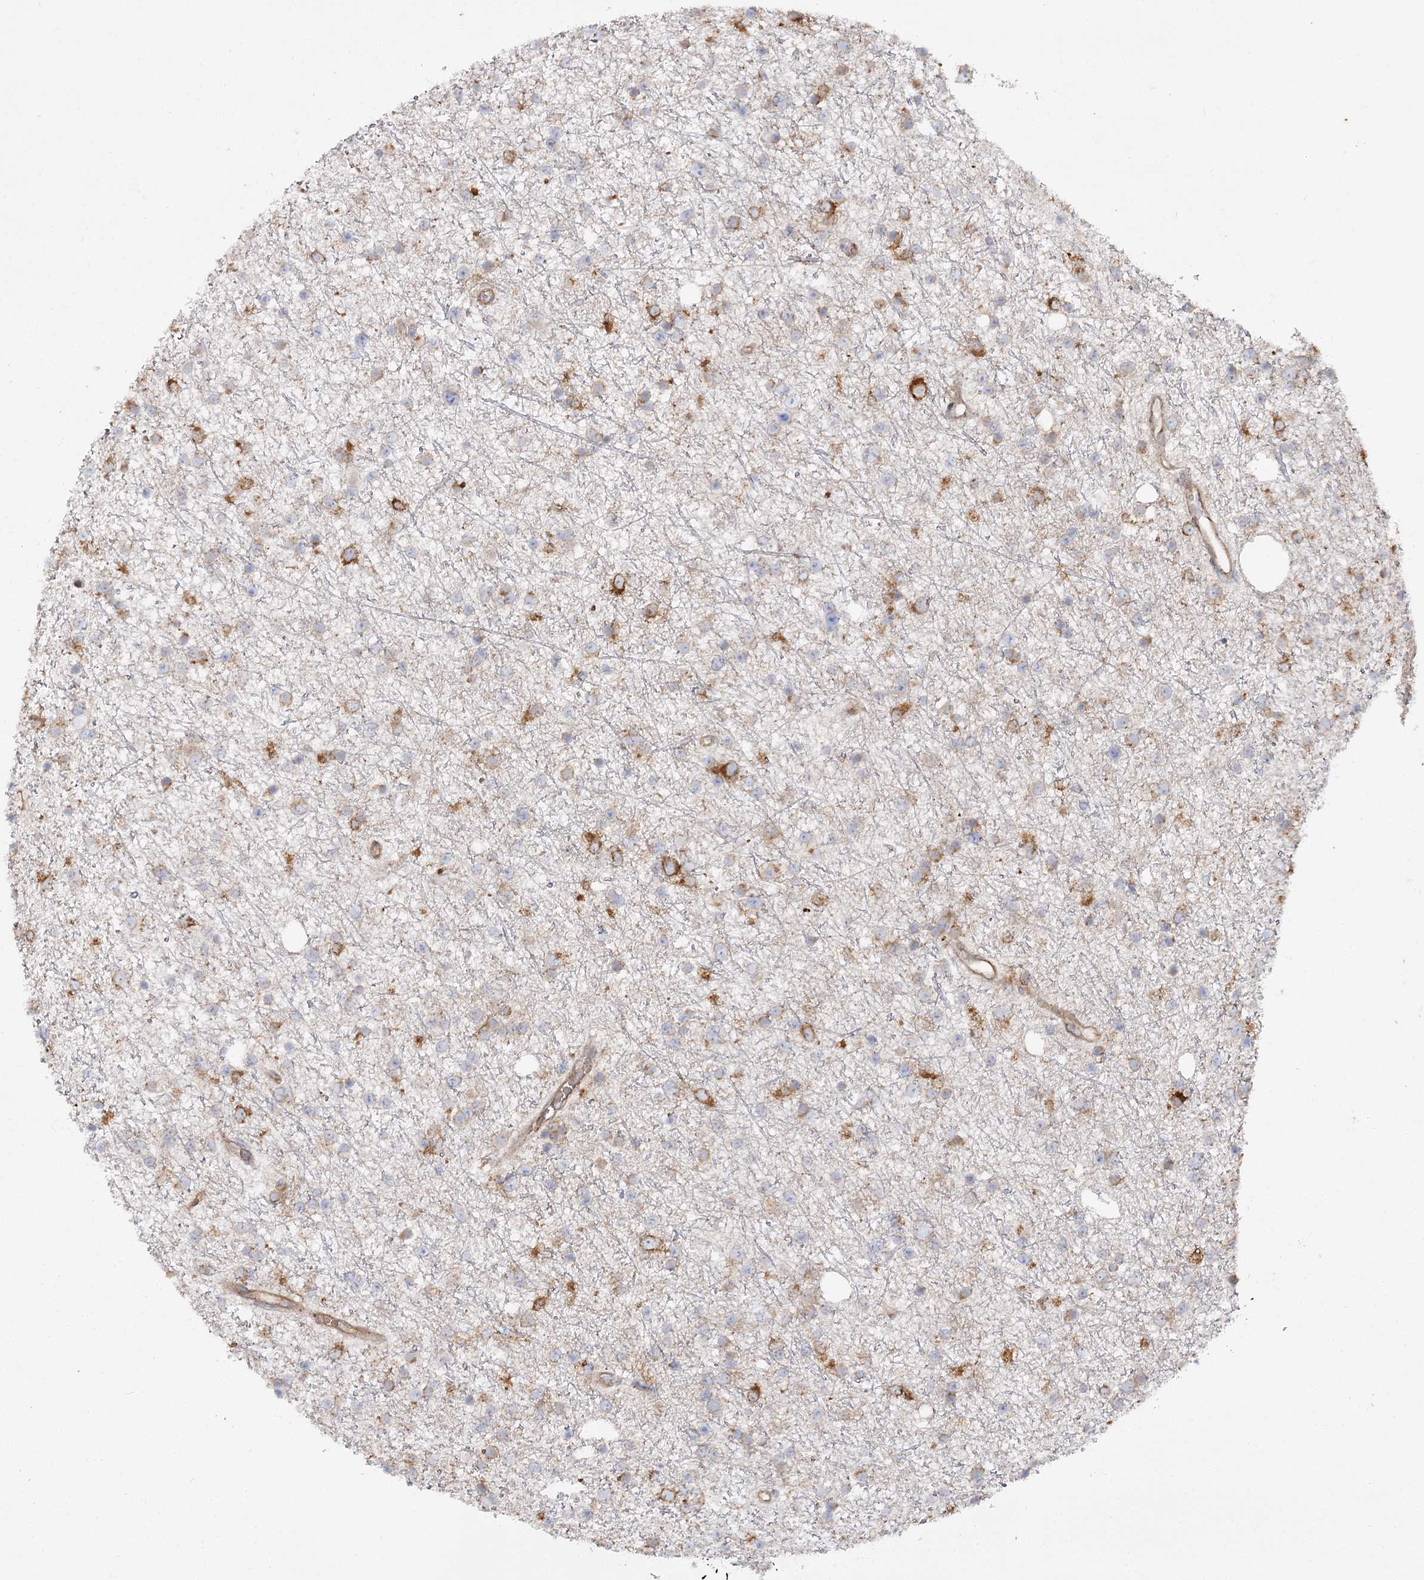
{"staining": {"intensity": "moderate", "quantity": "25%-75%", "location": "cytoplasmic/membranous"}, "tissue": "glioma", "cell_type": "Tumor cells", "image_type": "cancer", "snomed": [{"axis": "morphology", "description": "Glioma, malignant, Low grade"}, {"axis": "topography", "description": "Cerebral cortex"}], "caption": "This photomicrograph shows low-grade glioma (malignant) stained with IHC to label a protein in brown. The cytoplasmic/membranous of tumor cells show moderate positivity for the protein. Nuclei are counter-stained blue.", "gene": "KIAA0825", "patient": {"sex": "female", "age": 39}}